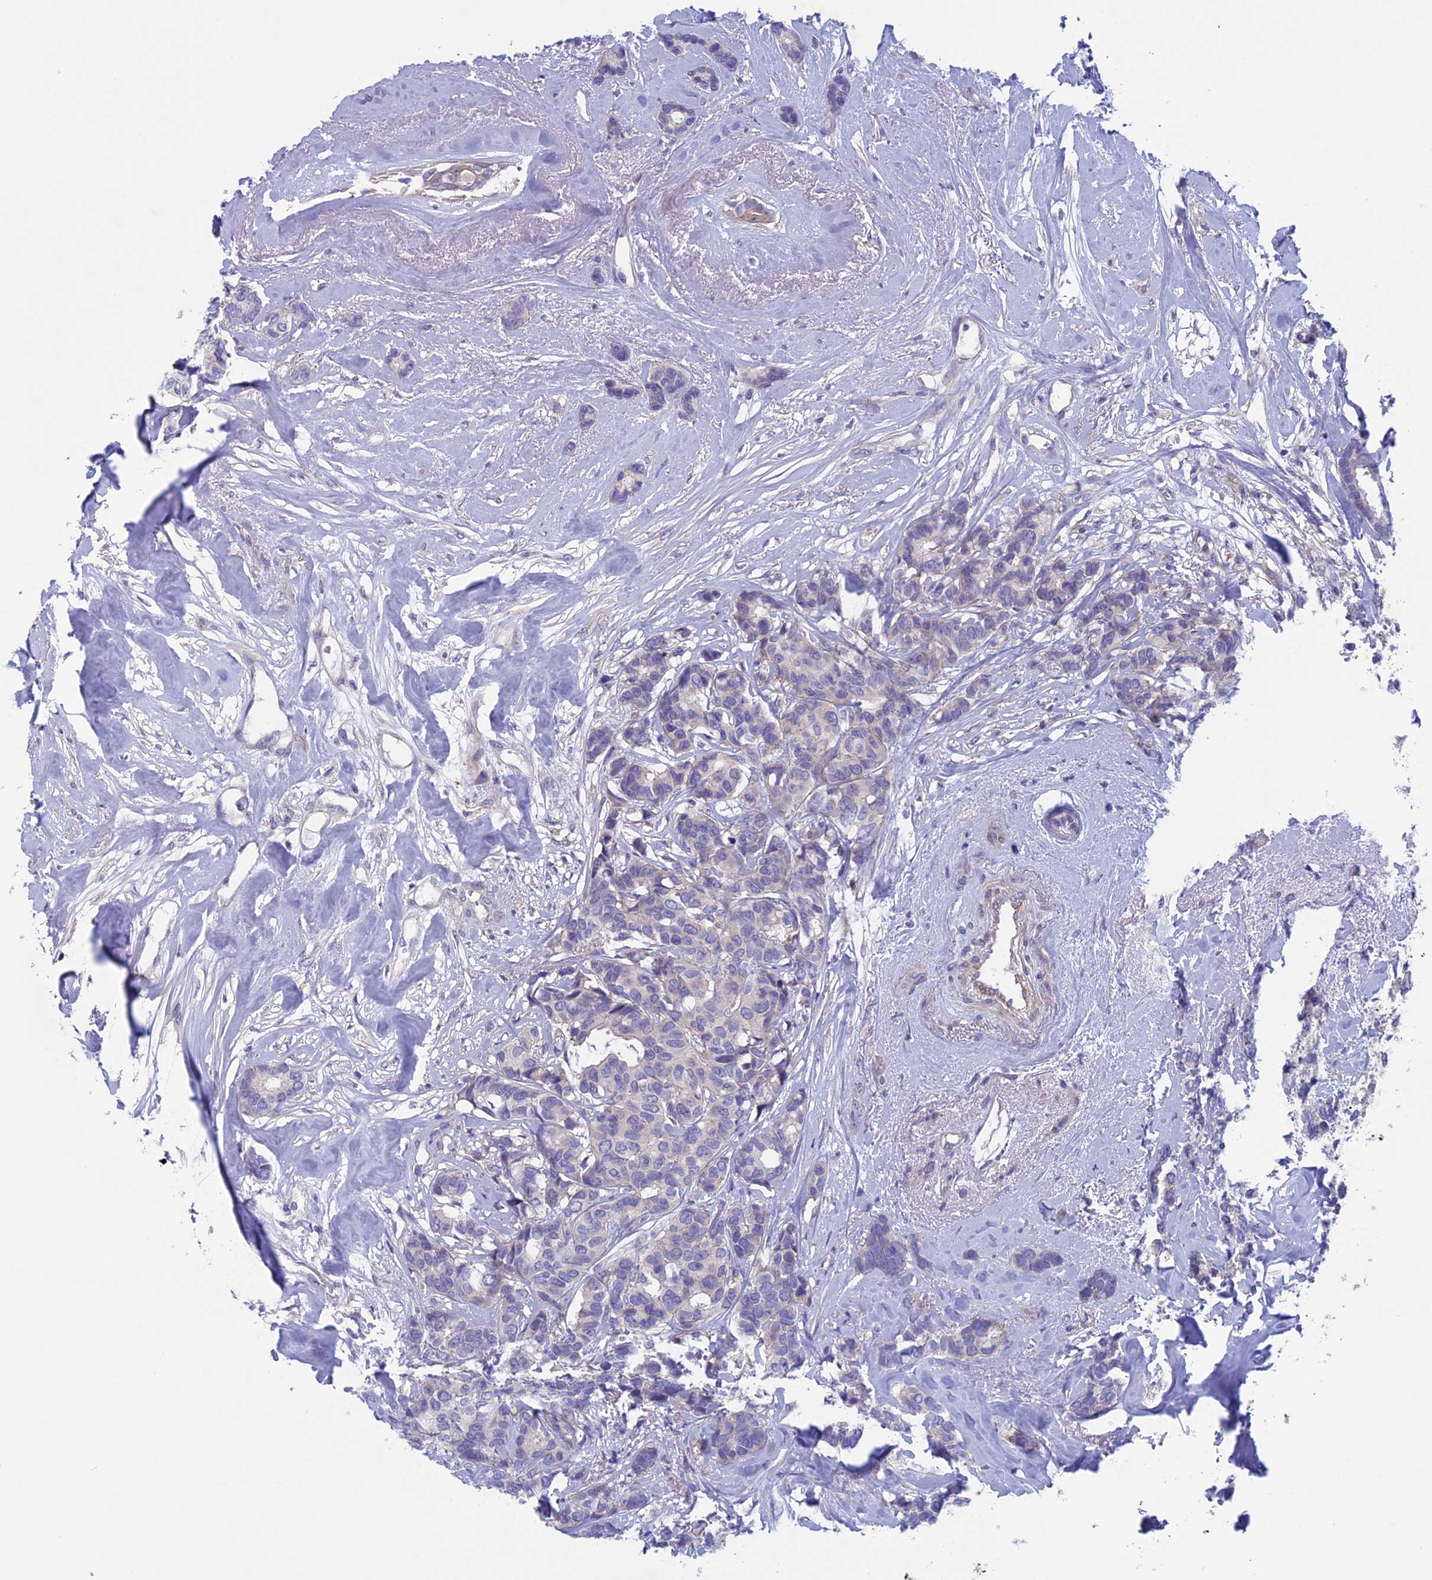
{"staining": {"intensity": "negative", "quantity": "none", "location": "none"}, "tissue": "breast cancer", "cell_type": "Tumor cells", "image_type": "cancer", "snomed": [{"axis": "morphology", "description": "Duct carcinoma"}, {"axis": "topography", "description": "Breast"}], "caption": "Breast invasive ductal carcinoma was stained to show a protein in brown. There is no significant positivity in tumor cells.", "gene": "CNOT6L", "patient": {"sex": "female", "age": 87}}